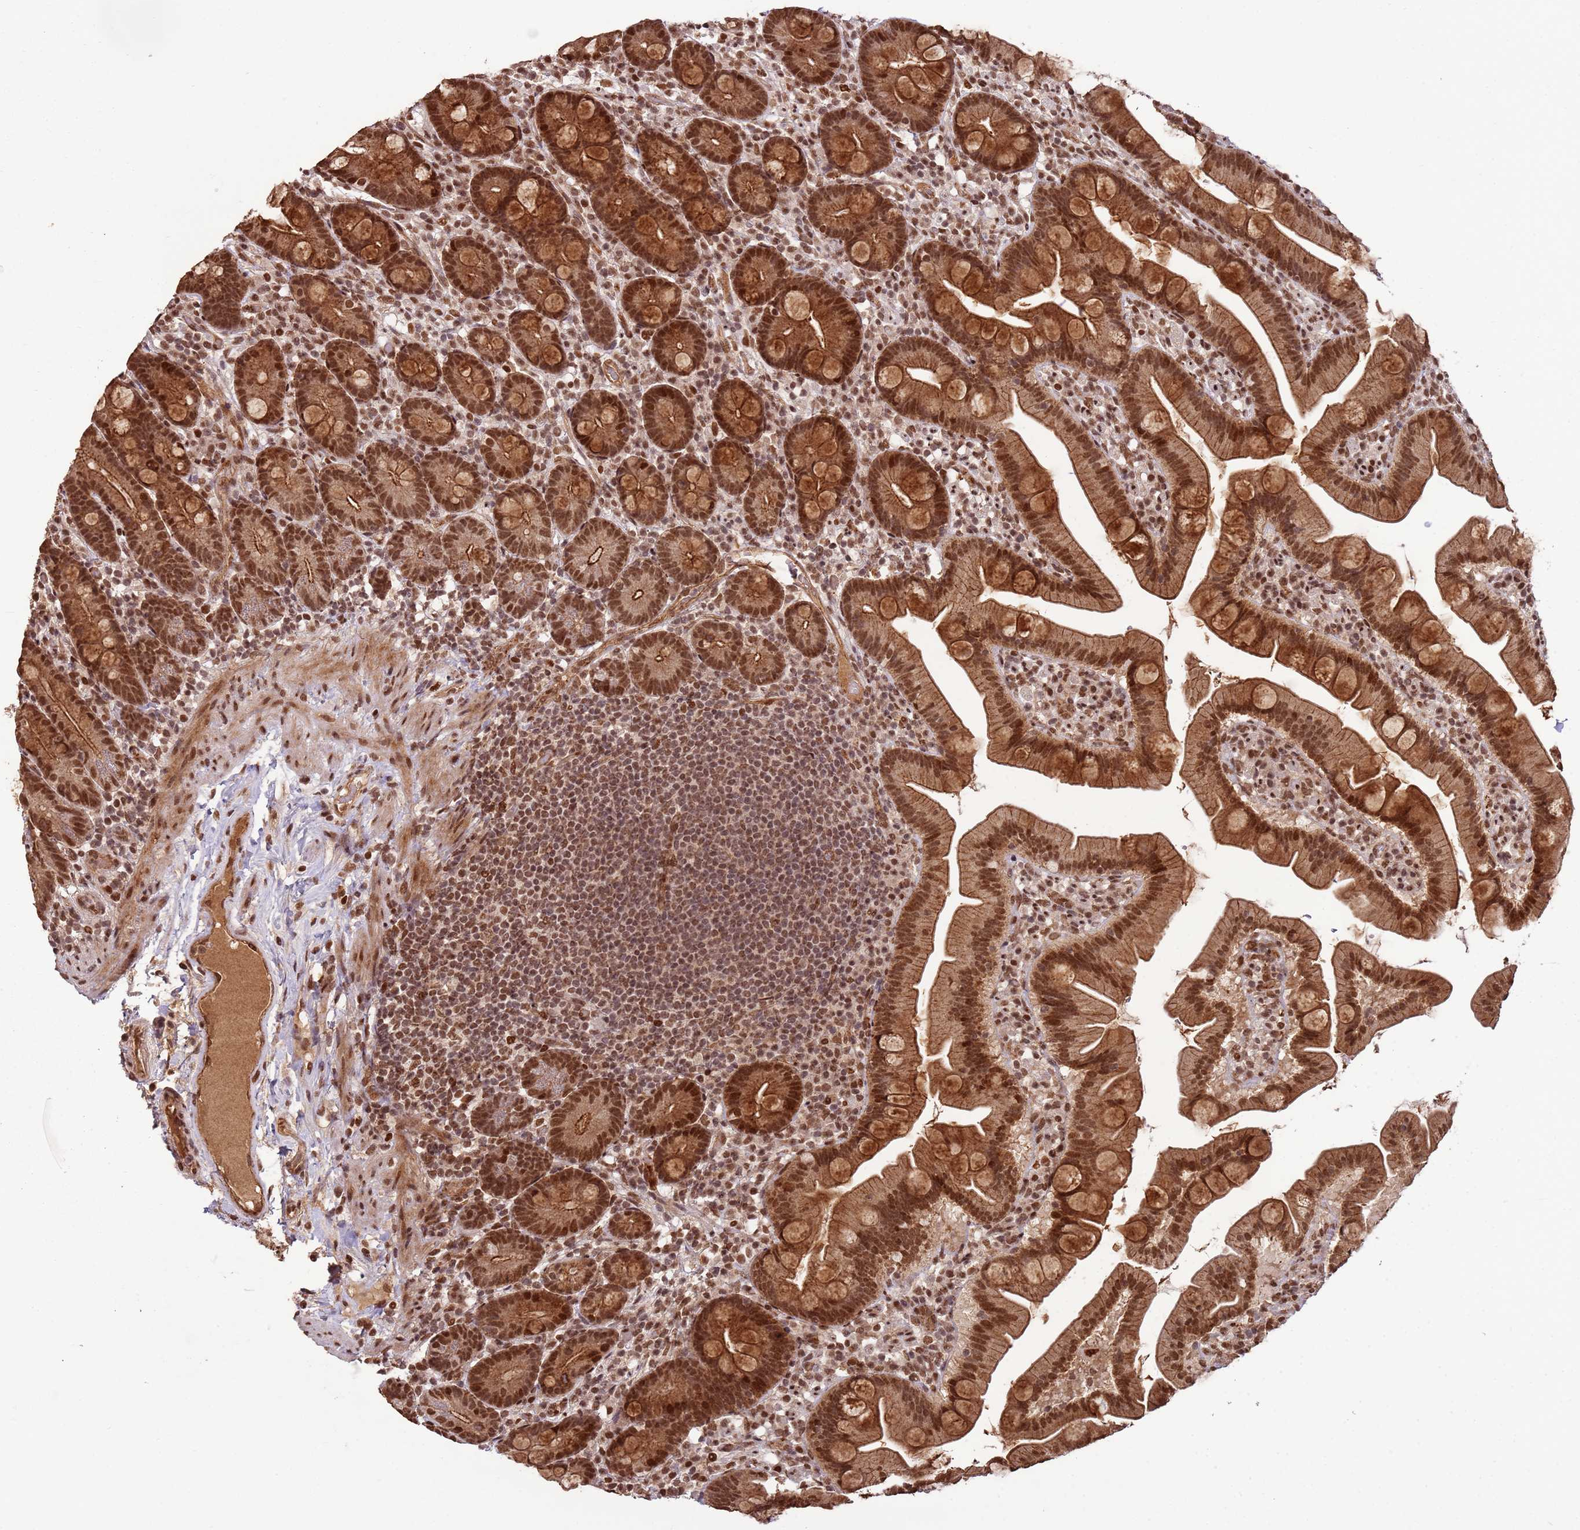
{"staining": {"intensity": "strong", "quantity": ">75%", "location": "cytoplasmic/membranous,nuclear"}, "tissue": "small intestine", "cell_type": "Glandular cells", "image_type": "normal", "snomed": [{"axis": "morphology", "description": "Normal tissue, NOS"}, {"axis": "topography", "description": "Small intestine"}], "caption": "DAB (3,3'-diaminobenzidine) immunohistochemical staining of unremarkable human small intestine exhibits strong cytoplasmic/membranous,nuclear protein staining in about >75% of glandular cells. Immunohistochemistry (ihc) stains the protein in brown and the nuclei are stained blue.", "gene": "ZBTB12", "patient": {"sex": "female", "age": 68}}